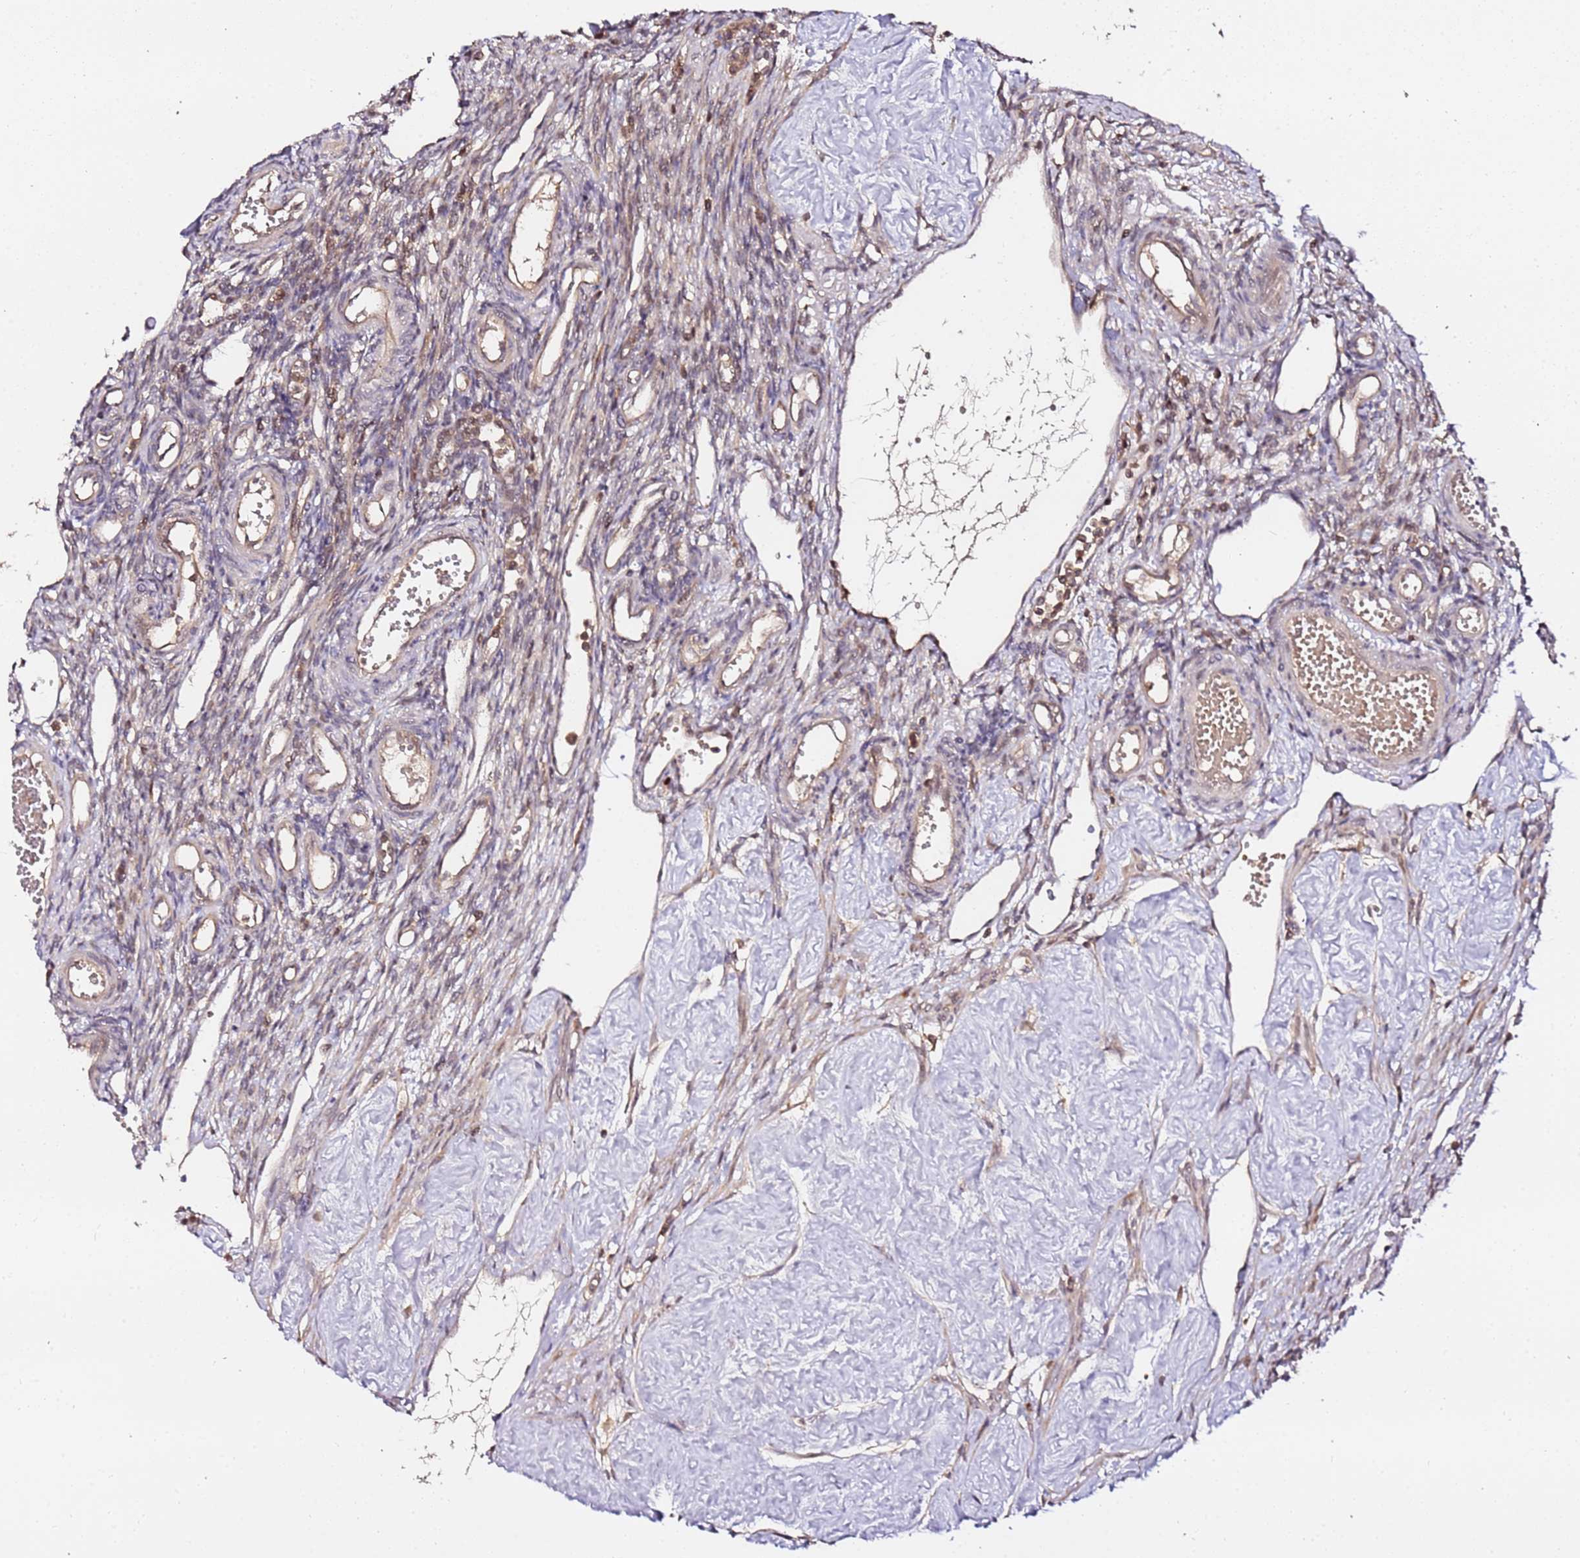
{"staining": {"intensity": "moderate", "quantity": ">75%", "location": "cytoplasmic/membranous"}, "tissue": "ovary", "cell_type": "Follicle cells", "image_type": "normal", "snomed": [{"axis": "morphology", "description": "Normal tissue, NOS"}, {"axis": "morphology", "description": "Cyst, NOS"}, {"axis": "topography", "description": "Ovary"}], "caption": "Protein staining of benign ovary reveals moderate cytoplasmic/membranous staining in about >75% of follicle cells.", "gene": "OR5V1", "patient": {"sex": "female", "age": 33}}